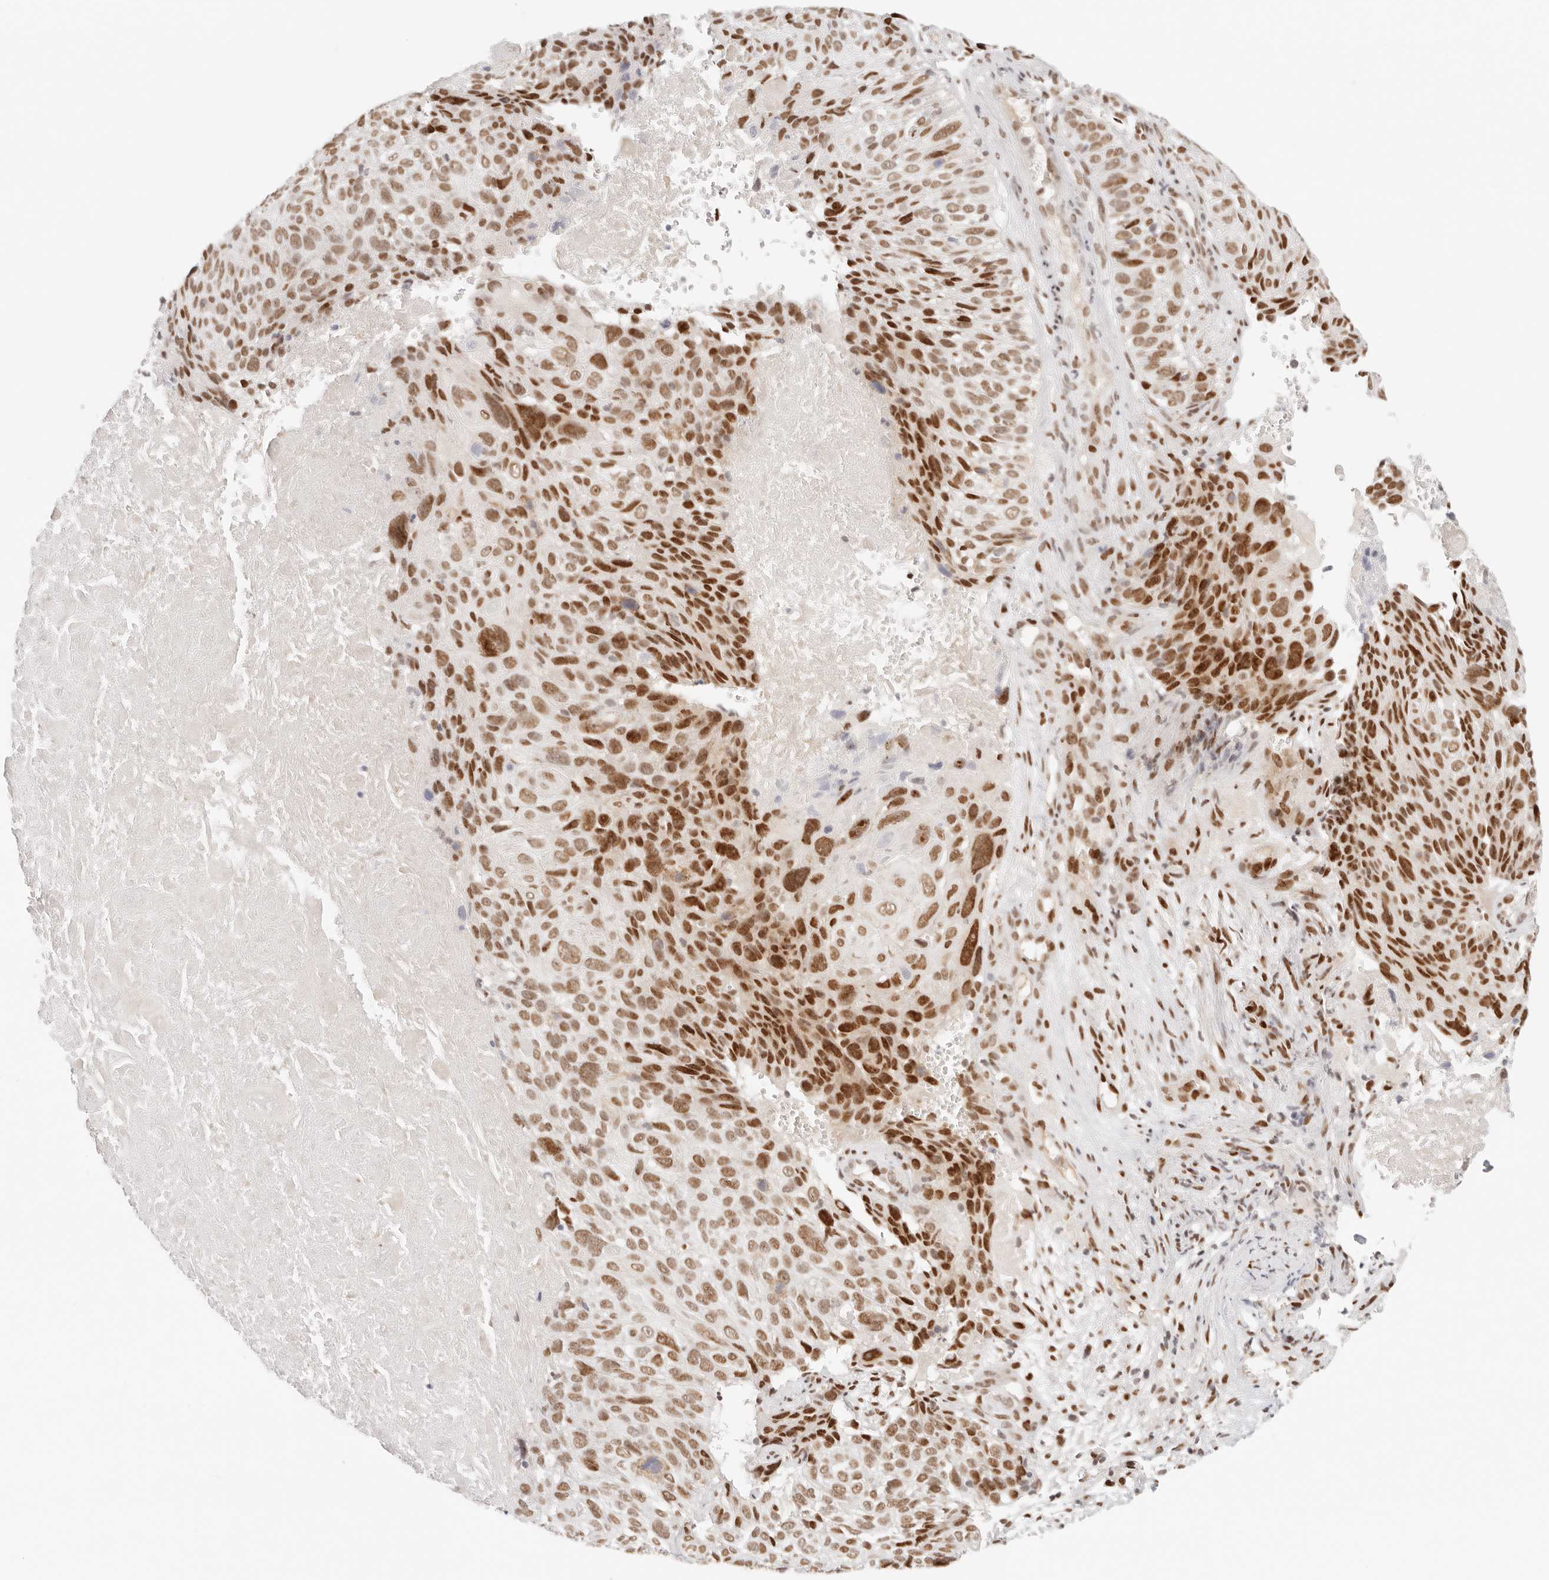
{"staining": {"intensity": "strong", "quantity": ">75%", "location": "nuclear"}, "tissue": "cervical cancer", "cell_type": "Tumor cells", "image_type": "cancer", "snomed": [{"axis": "morphology", "description": "Squamous cell carcinoma, NOS"}, {"axis": "topography", "description": "Cervix"}], "caption": "Immunohistochemistry of squamous cell carcinoma (cervical) demonstrates high levels of strong nuclear staining in about >75% of tumor cells.", "gene": "HOXC5", "patient": {"sex": "female", "age": 74}}